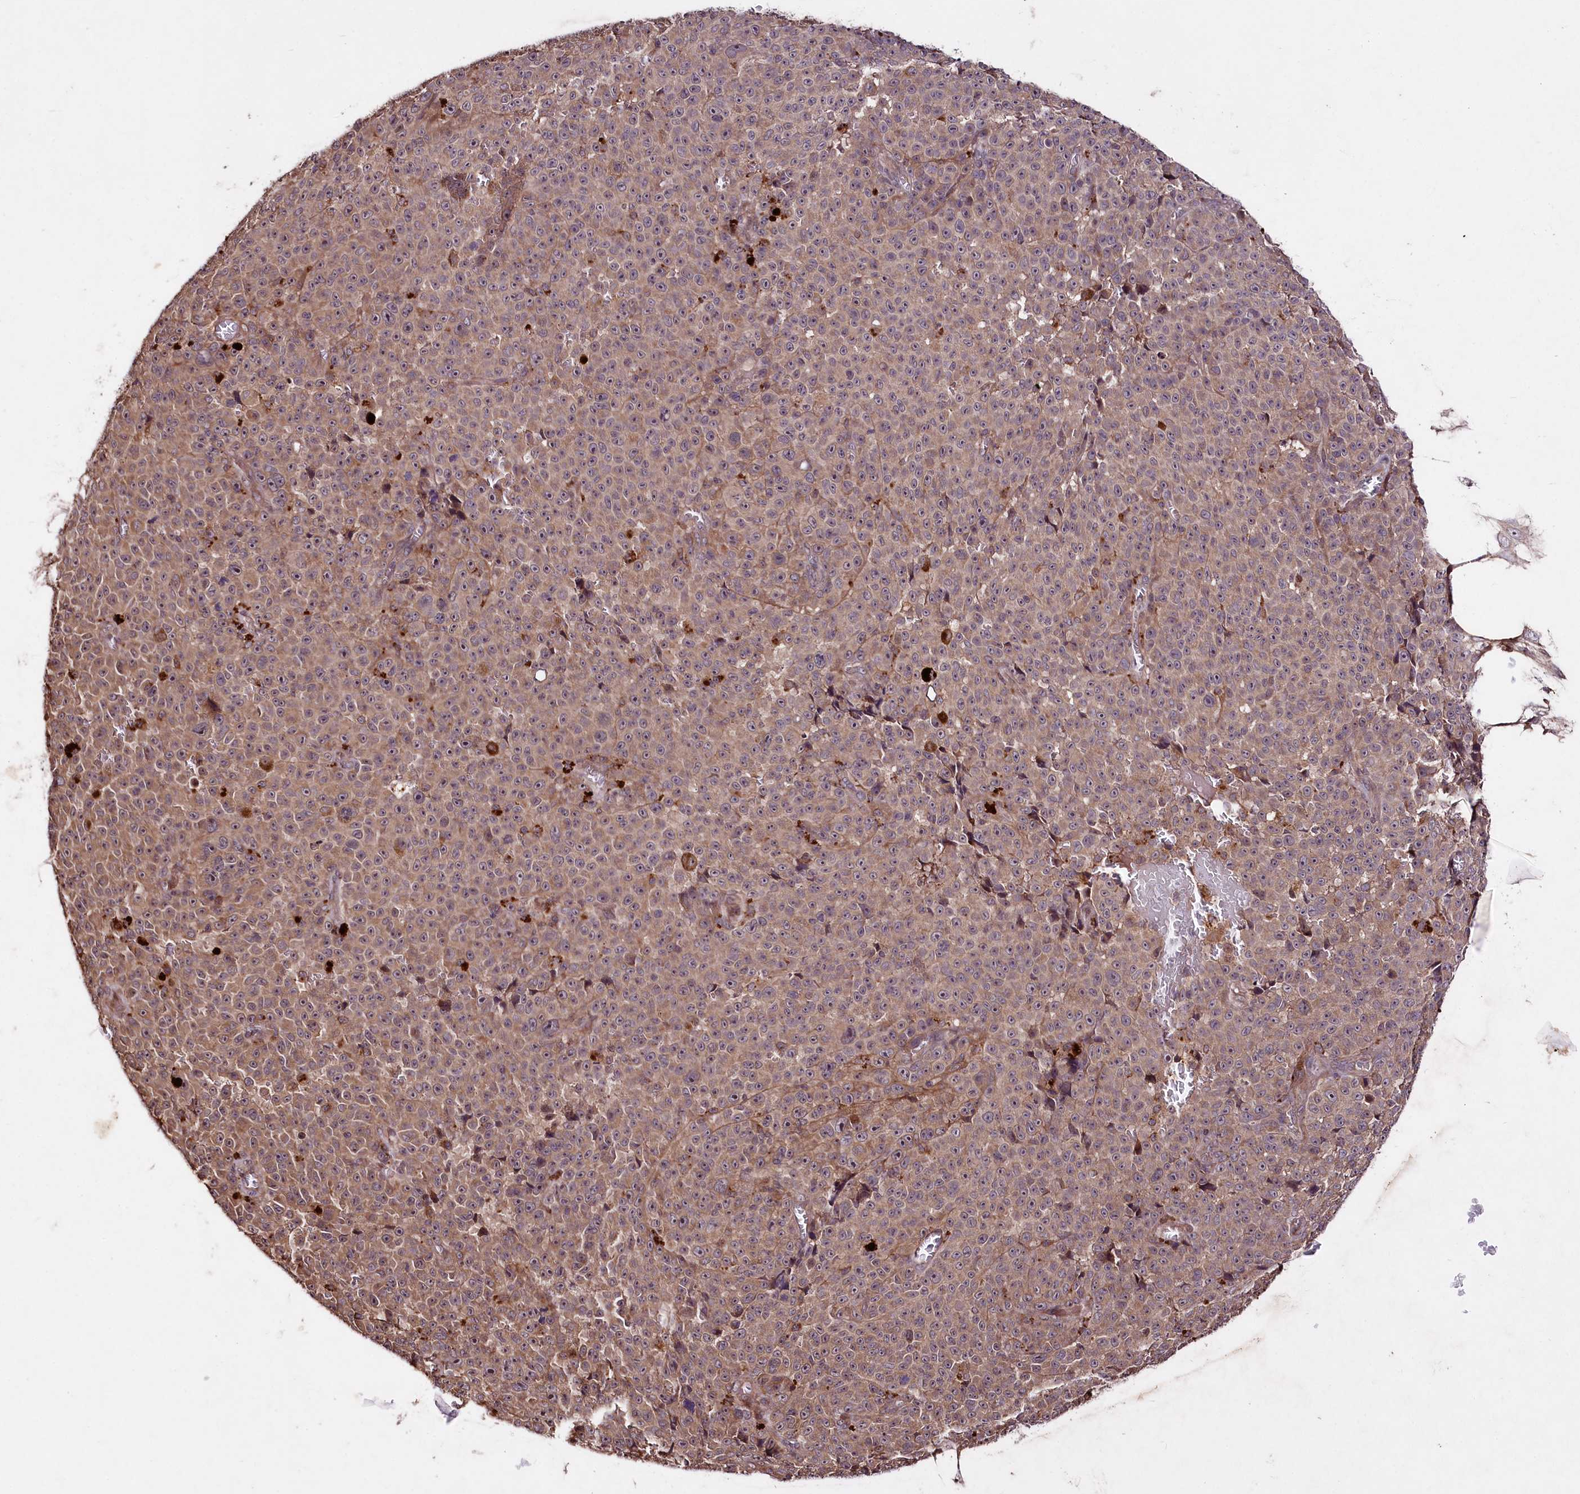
{"staining": {"intensity": "moderate", "quantity": ">75%", "location": "cytoplasmic/membranous"}, "tissue": "melanoma", "cell_type": "Tumor cells", "image_type": "cancer", "snomed": [{"axis": "morphology", "description": "Malignant melanoma, NOS"}, {"axis": "topography", "description": "Skin"}], "caption": "There is medium levels of moderate cytoplasmic/membranous staining in tumor cells of malignant melanoma, as demonstrated by immunohistochemical staining (brown color).", "gene": "TNPO3", "patient": {"sex": "female", "age": 82}}